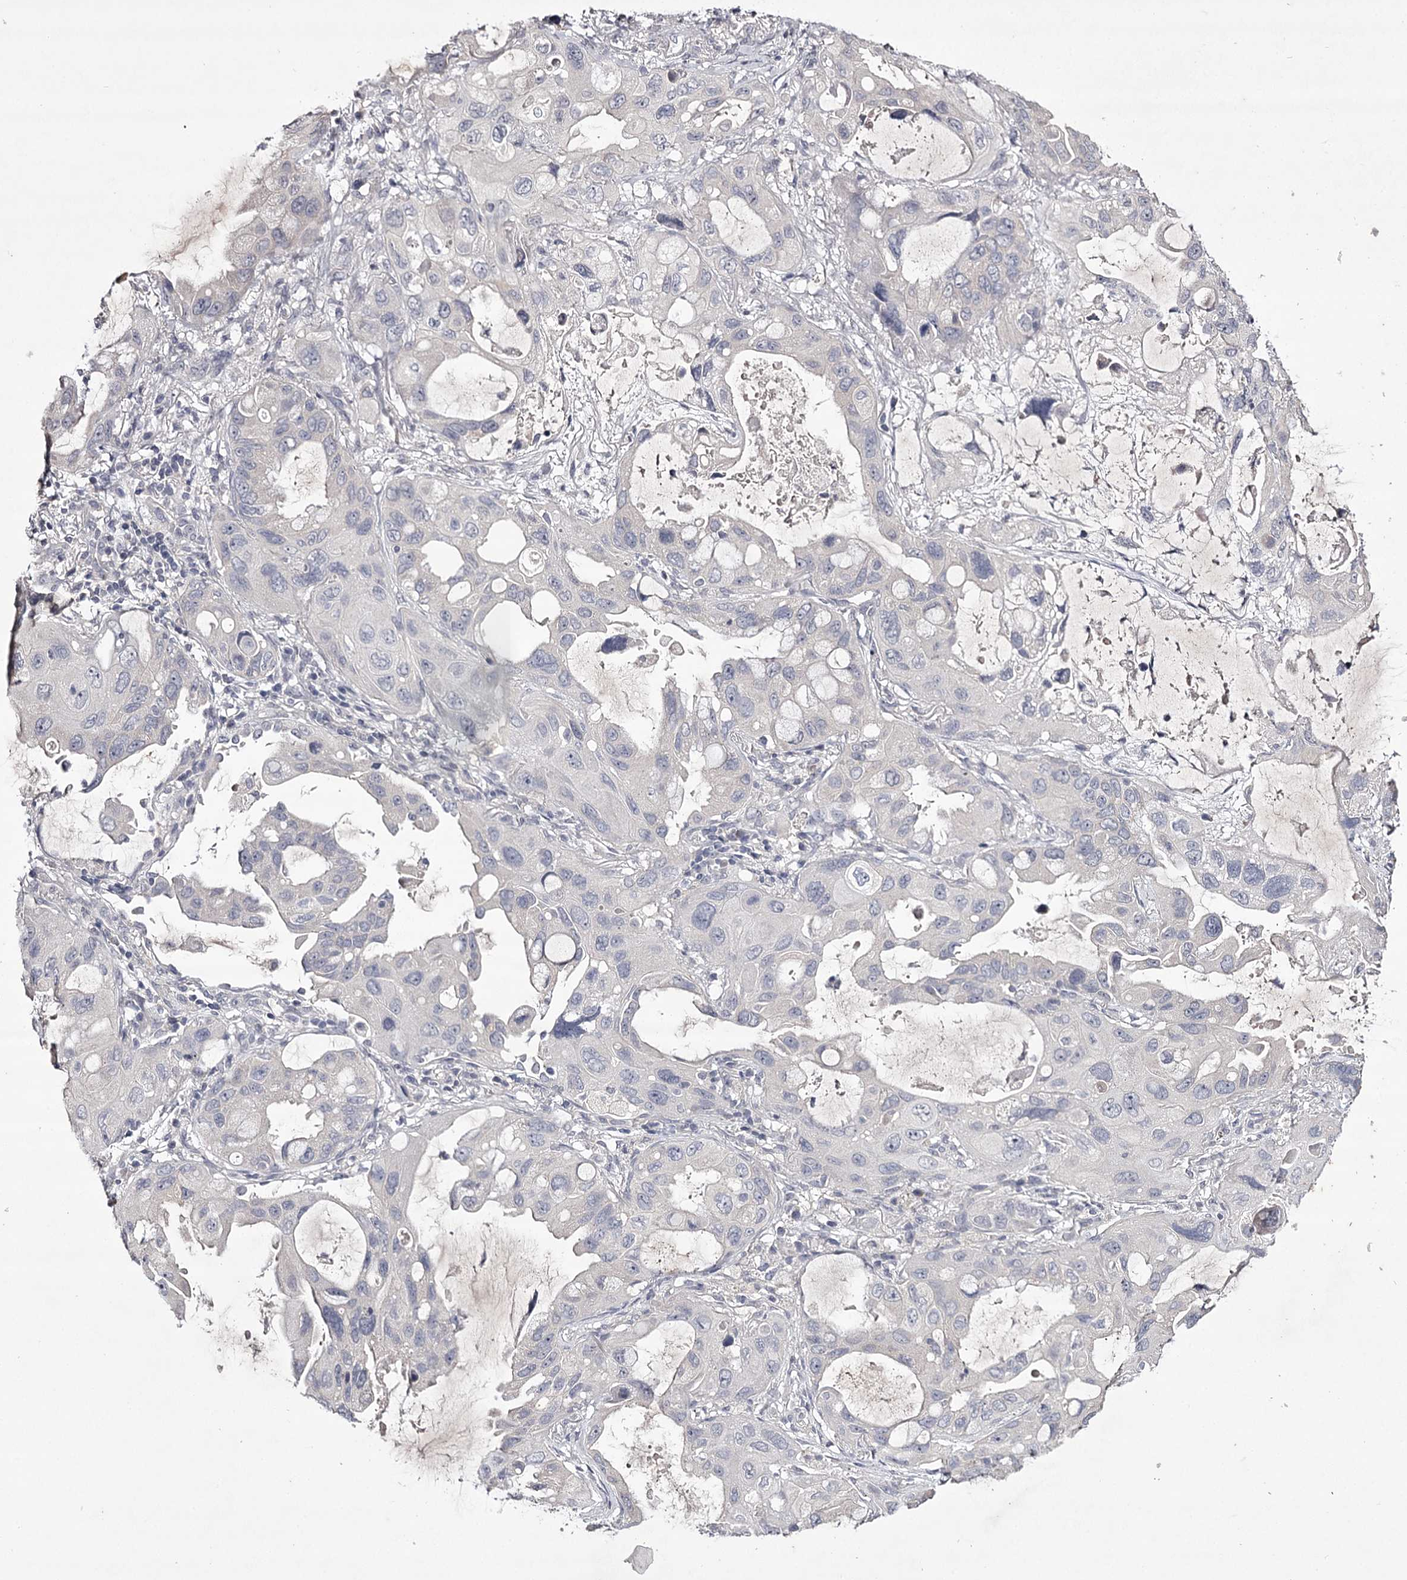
{"staining": {"intensity": "negative", "quantity": "none", "location": "none"}, "tissue": "lung cancer", "cell_type": "Tumor cells", "image_type": "cancer", "snomed": [{"axis": "morphology", "description": "Squamous cell carcinoma, NOS"}, {"axis": "topography", "description": "Lung"}], "caption": "Photomicrograph shows no protein expression in tumor cells of squamous cell carcinoma (lung) tissue. Nuclei are stained in blue.", "gene": "PRM2", "patient": {"sex": "female", "age": 73}}